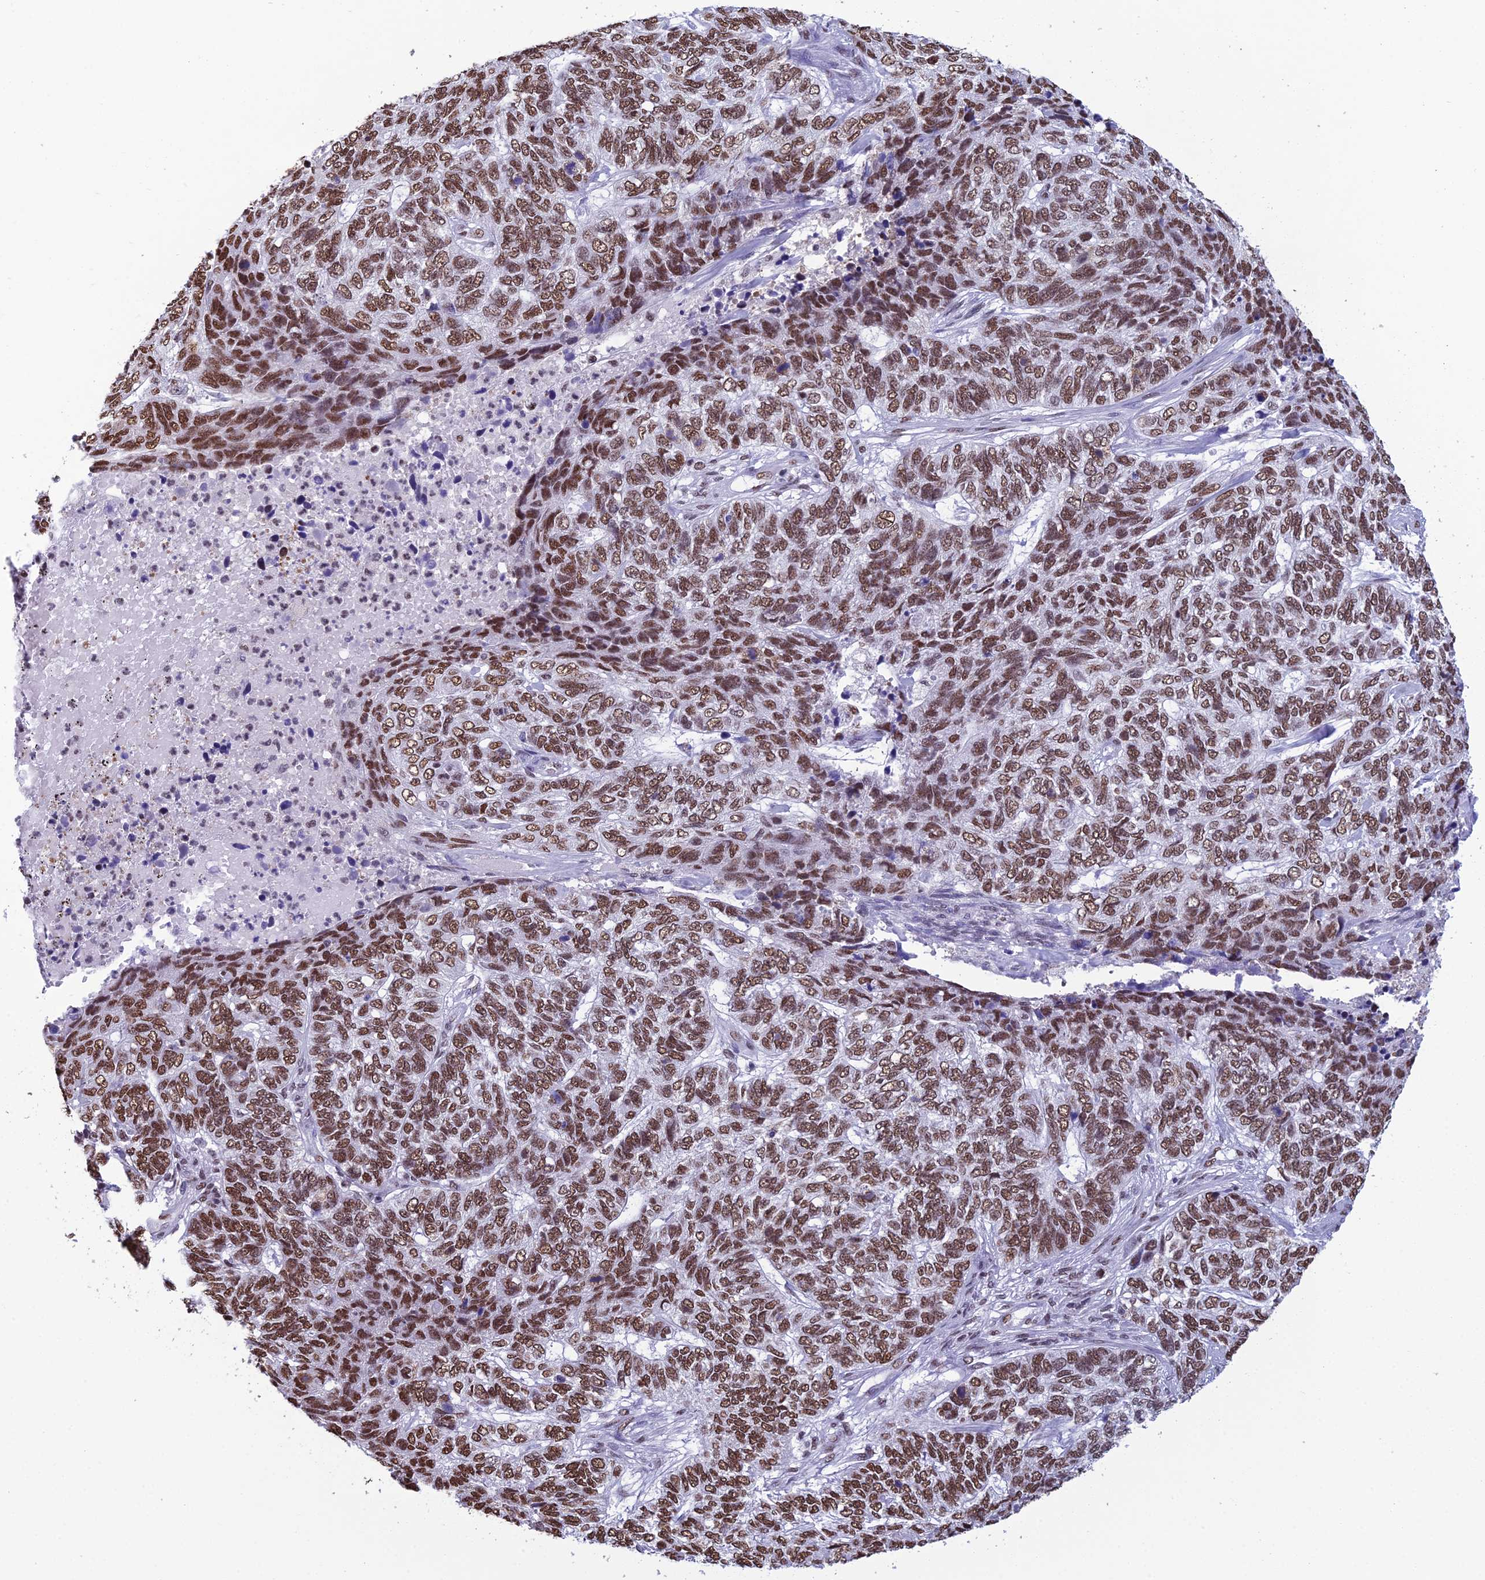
{"staining": {"intensity": "strong", "quantity": ">75%", "location": "nuclear"}, "tissue": "skin cancer", "cell_type": "Tumor cells", "image_type": "cancer", "snomed": [{"axis": "morphology", "description": "Basal cell carcinoma"}, {"axis": "topography", "description": "Skin"}], "caption": "Immunohistochemical staining of human skin basal cell carcinoma exhibits high levels of strong nuclear positivity in approximately >75% of tumor cells.", "gene": "PRAMEF12", "patient": {"sex": "female", "age": 65}}